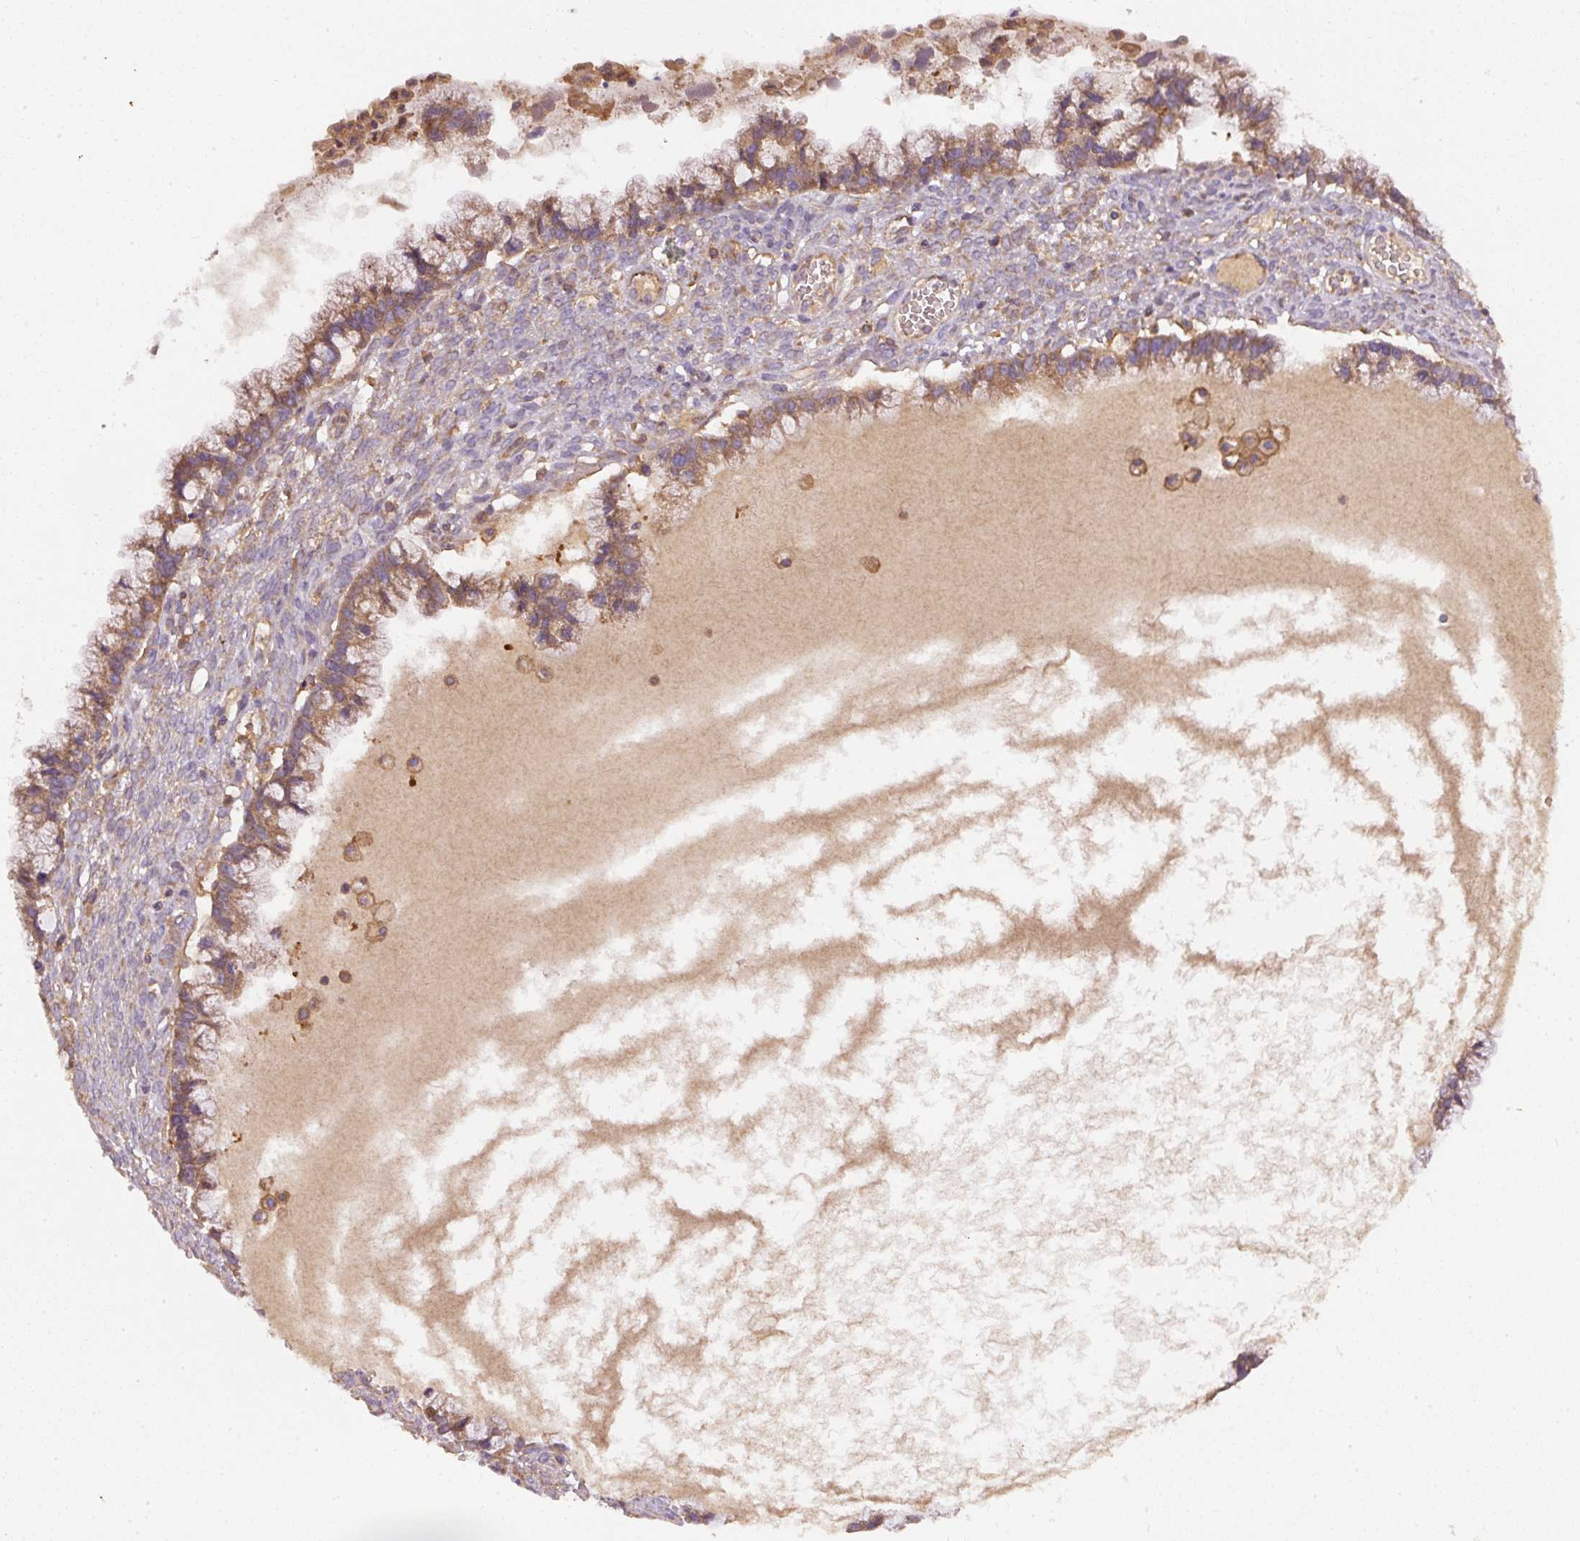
{"staining": {"intensity": "moderate", "quantity": ">75%", "location": "cytoplasmic/membranous"}, "tissue": "ovarian cancer", "cell_type": "Tumor cells", "image_type": "cancer", "snomed": [{"axis": "morphology", "description": "Cystadenocarcinoma, mucinous, NOS"}, {"axis": "topography", "description": "Ovary"}], "caption": "A histopathology image of mucinous cystadenocarcinoma (ovarian) stained for a protein shows moderate cytoplasmic/membranous brown staining in tumor cells. The staining was performed using DAB, with brown indicating positive protein expression. Nuclei are stained blue with hematoxylin.", "gene": "DAPK1", "patient": {"sex": "female", "age": 72}}